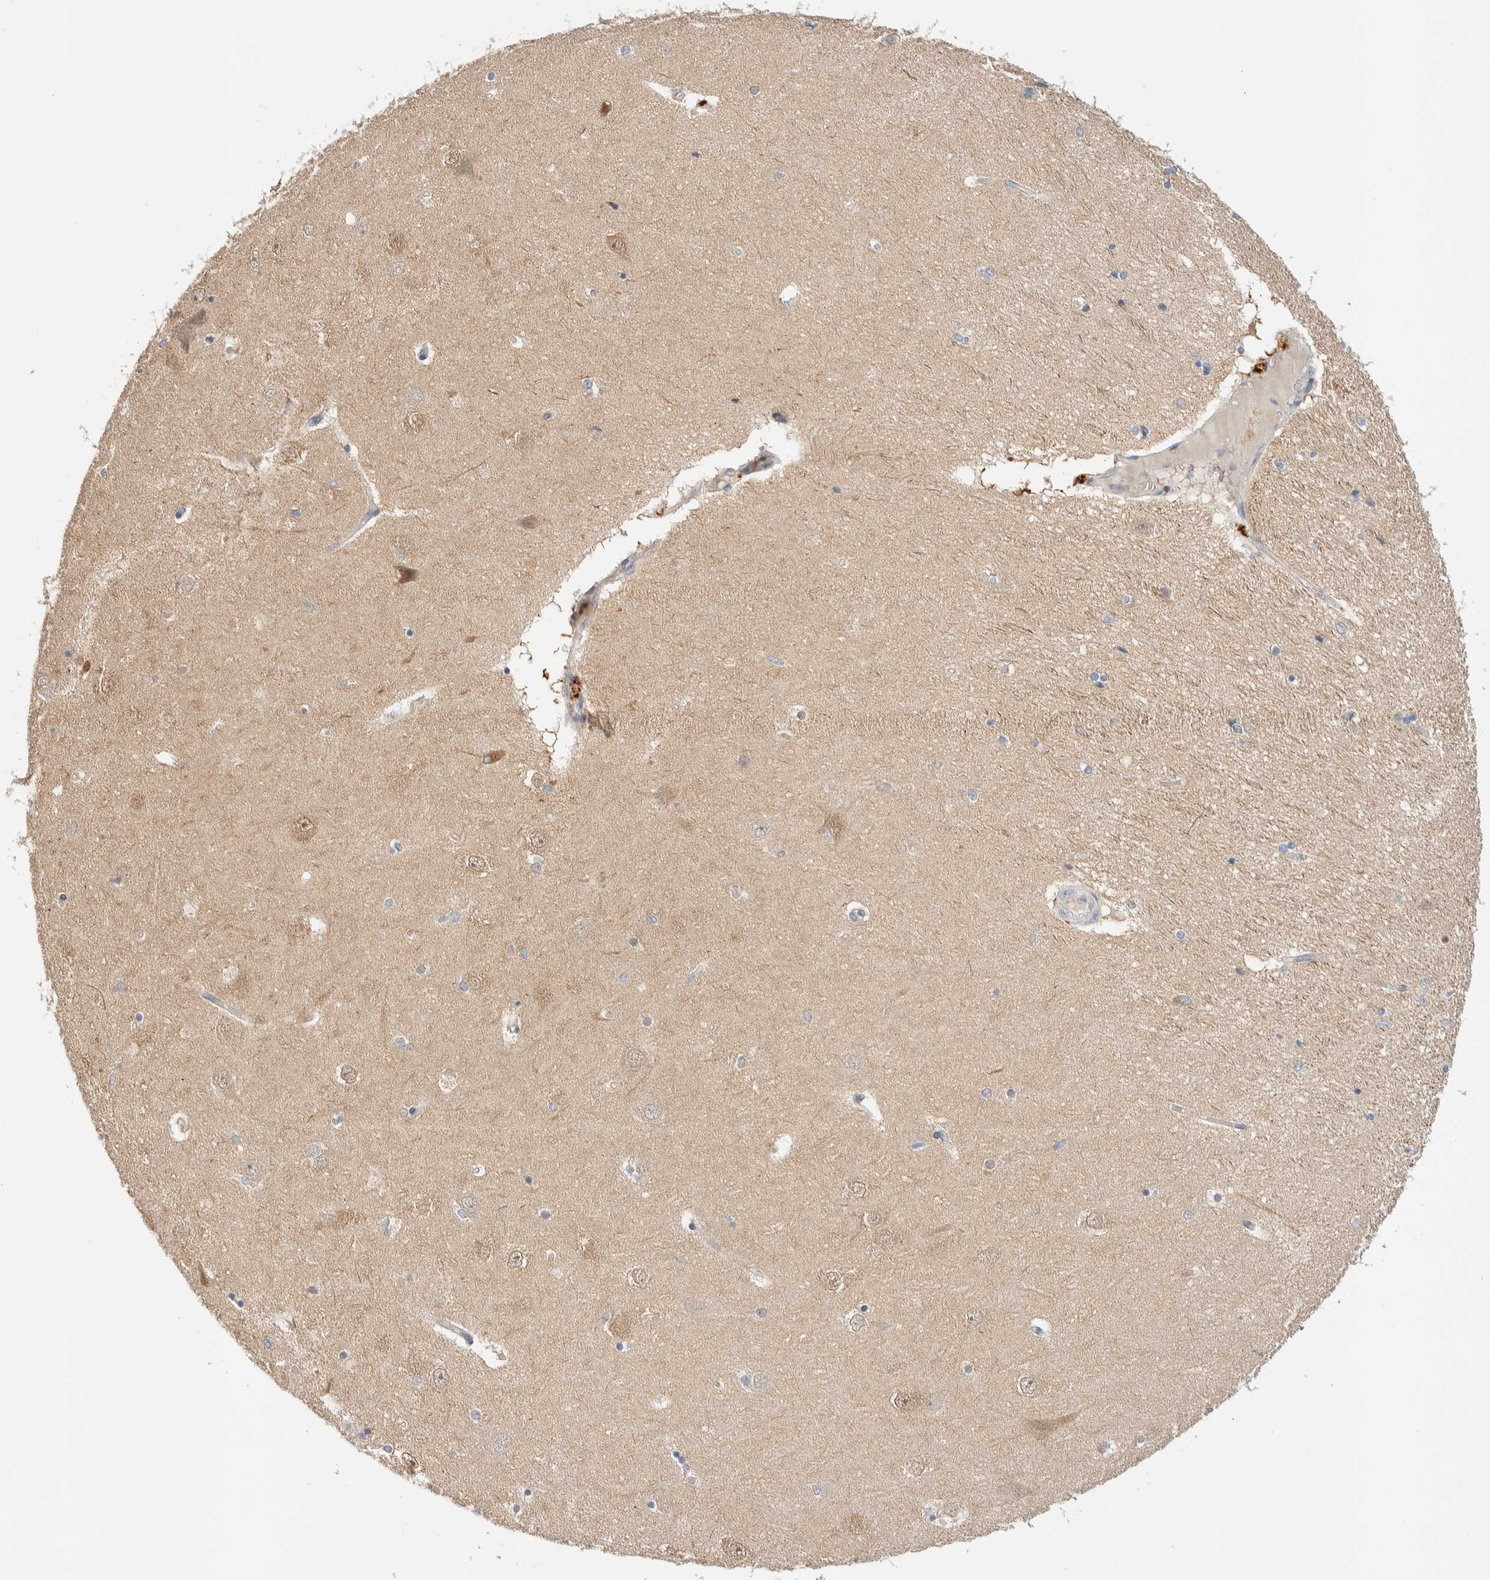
{"staining": {"intensity": "negative", "quantity": "none", "location": "none"}, "tissue": "hippocampus", "cell_type": "Glial cells", "image_type": "normal", "snomed": [{"axis": "morphology", "description": "Normal tissue, NOS"}, {"axis": "topography", "description": "Hippocampus"}], "caption": "There is no significant expression in glial cells of hippocampus. Brightfield microscopy of IHC stained with DAB (3,3'-diaminobenzidine) (brown) and hematoxylin (blue), captured at high magnification.", "gene": "GCLM", "patient": {"sex": "female", "age": 54}}